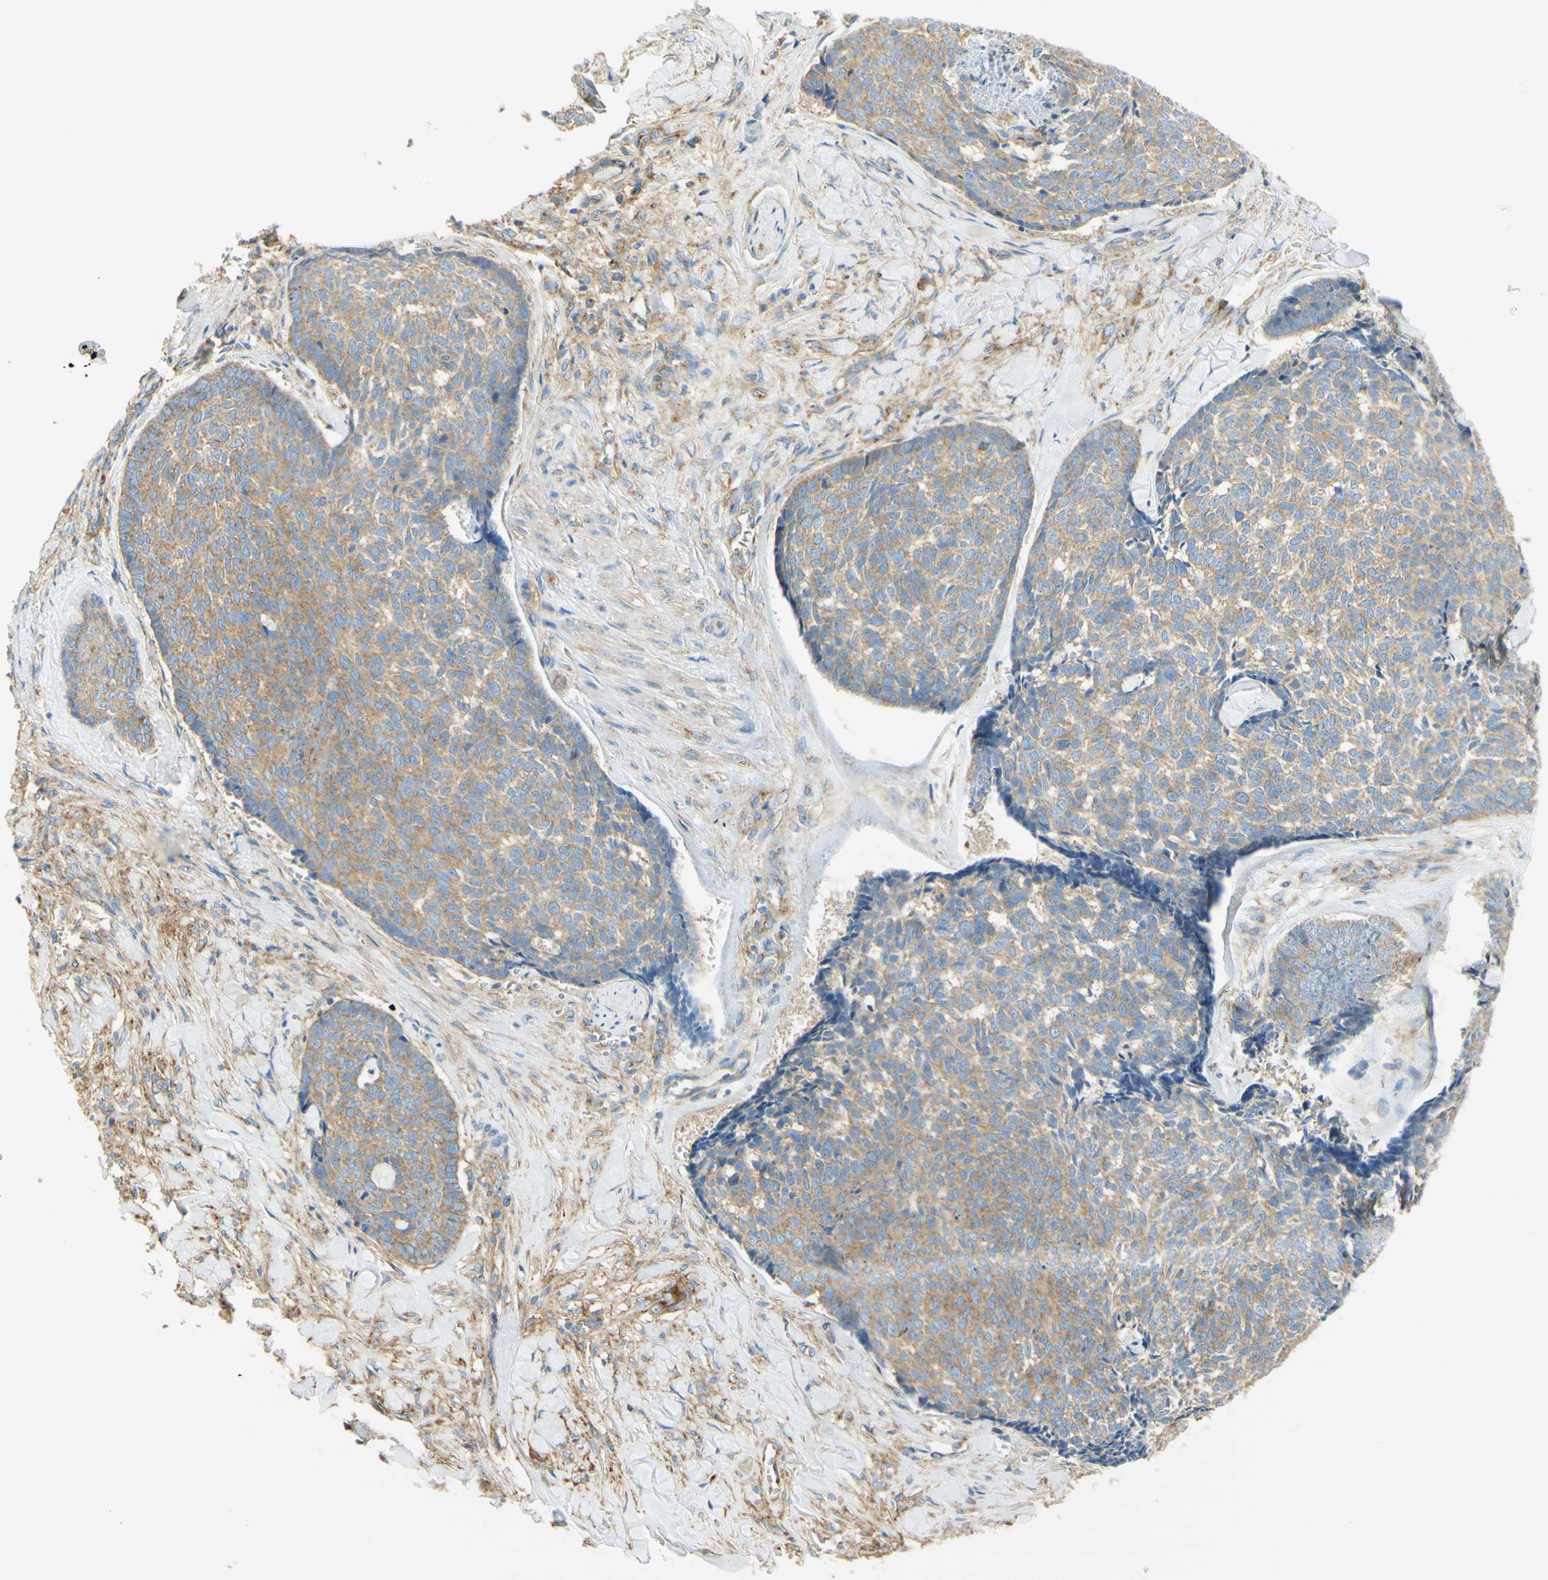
{"staining": {"intensity": "weak", "quantity": "25%-75%", "location": "cytoplasmic/membranous"}, "tissue": "skin cancer", "cell_type": "Tumor cells", "image_type": "cancer", "snomed": [{"axis": "morphology", "description": "Basal cell carcinoma"}, {"axis": "topography", "description": "Skin"}], "caption": "An image showing weak cytoplasmic/membranous positivity in approximately 25%-75% of tumor cells in skin cancer, as visualized by brown immunohistochemical staining.", "gene": "CLTC", "patient": {"sex": "male", "age": 84}}